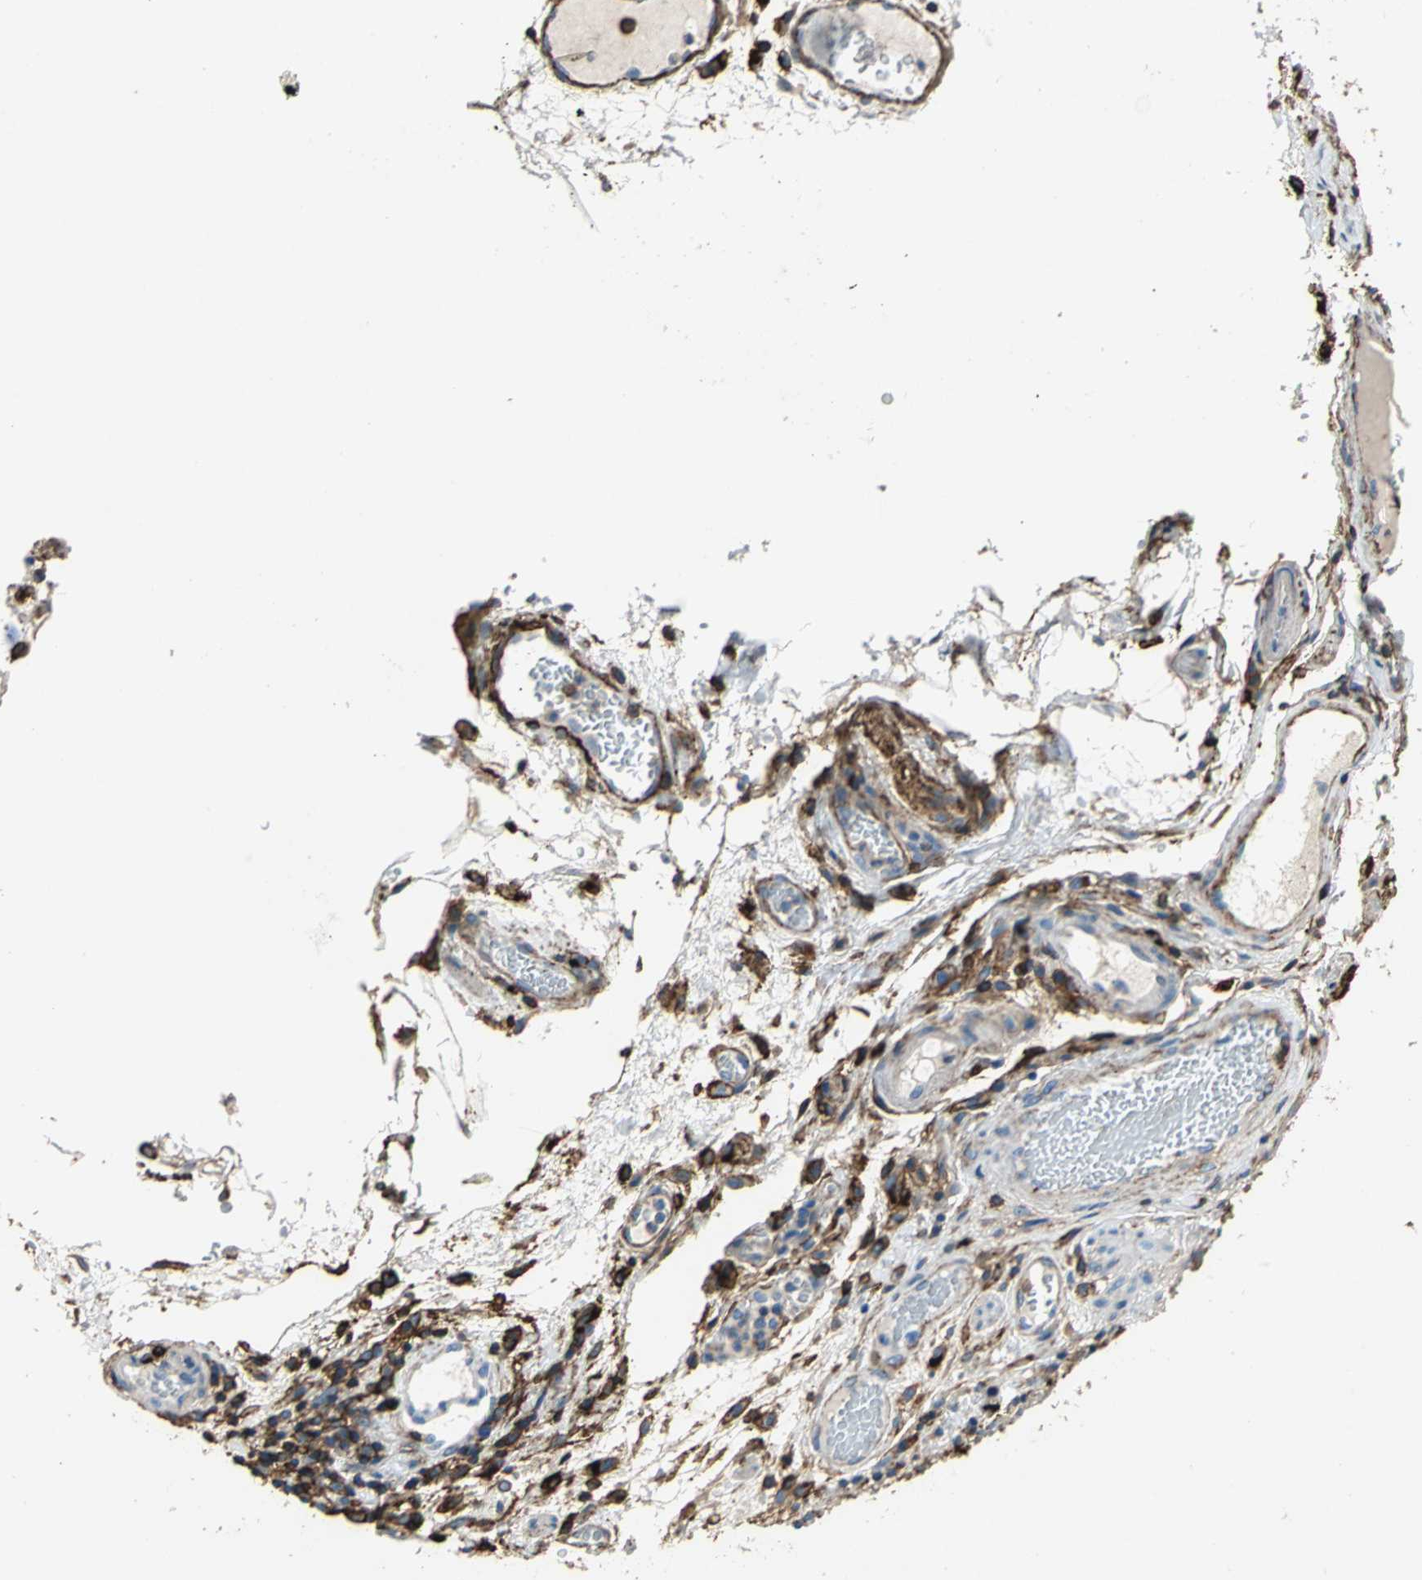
{"staining": {"intensity": "strong", "quantity": ">75%", "location": "cytoplasmic/membranous"}, "tissue": "pancreatic cancer", "cell_type": "Tumor cells", "image_type": "cancer", "snomed": [{"axis": "morphology", "description": "Adenocarcinoma, NOS"}, {"axis": "topography", "description": "Pancreas"}], "caption": "Immunohistochemistry image of human pancreatic adenocarcinoma stained for a protein (brown), which reveals high levels of strong cytoplasmic/membranous expression in approximately >75% of tumor cells.", "gene": "CD44", "patient": {"sex": "male", "age": 82}}